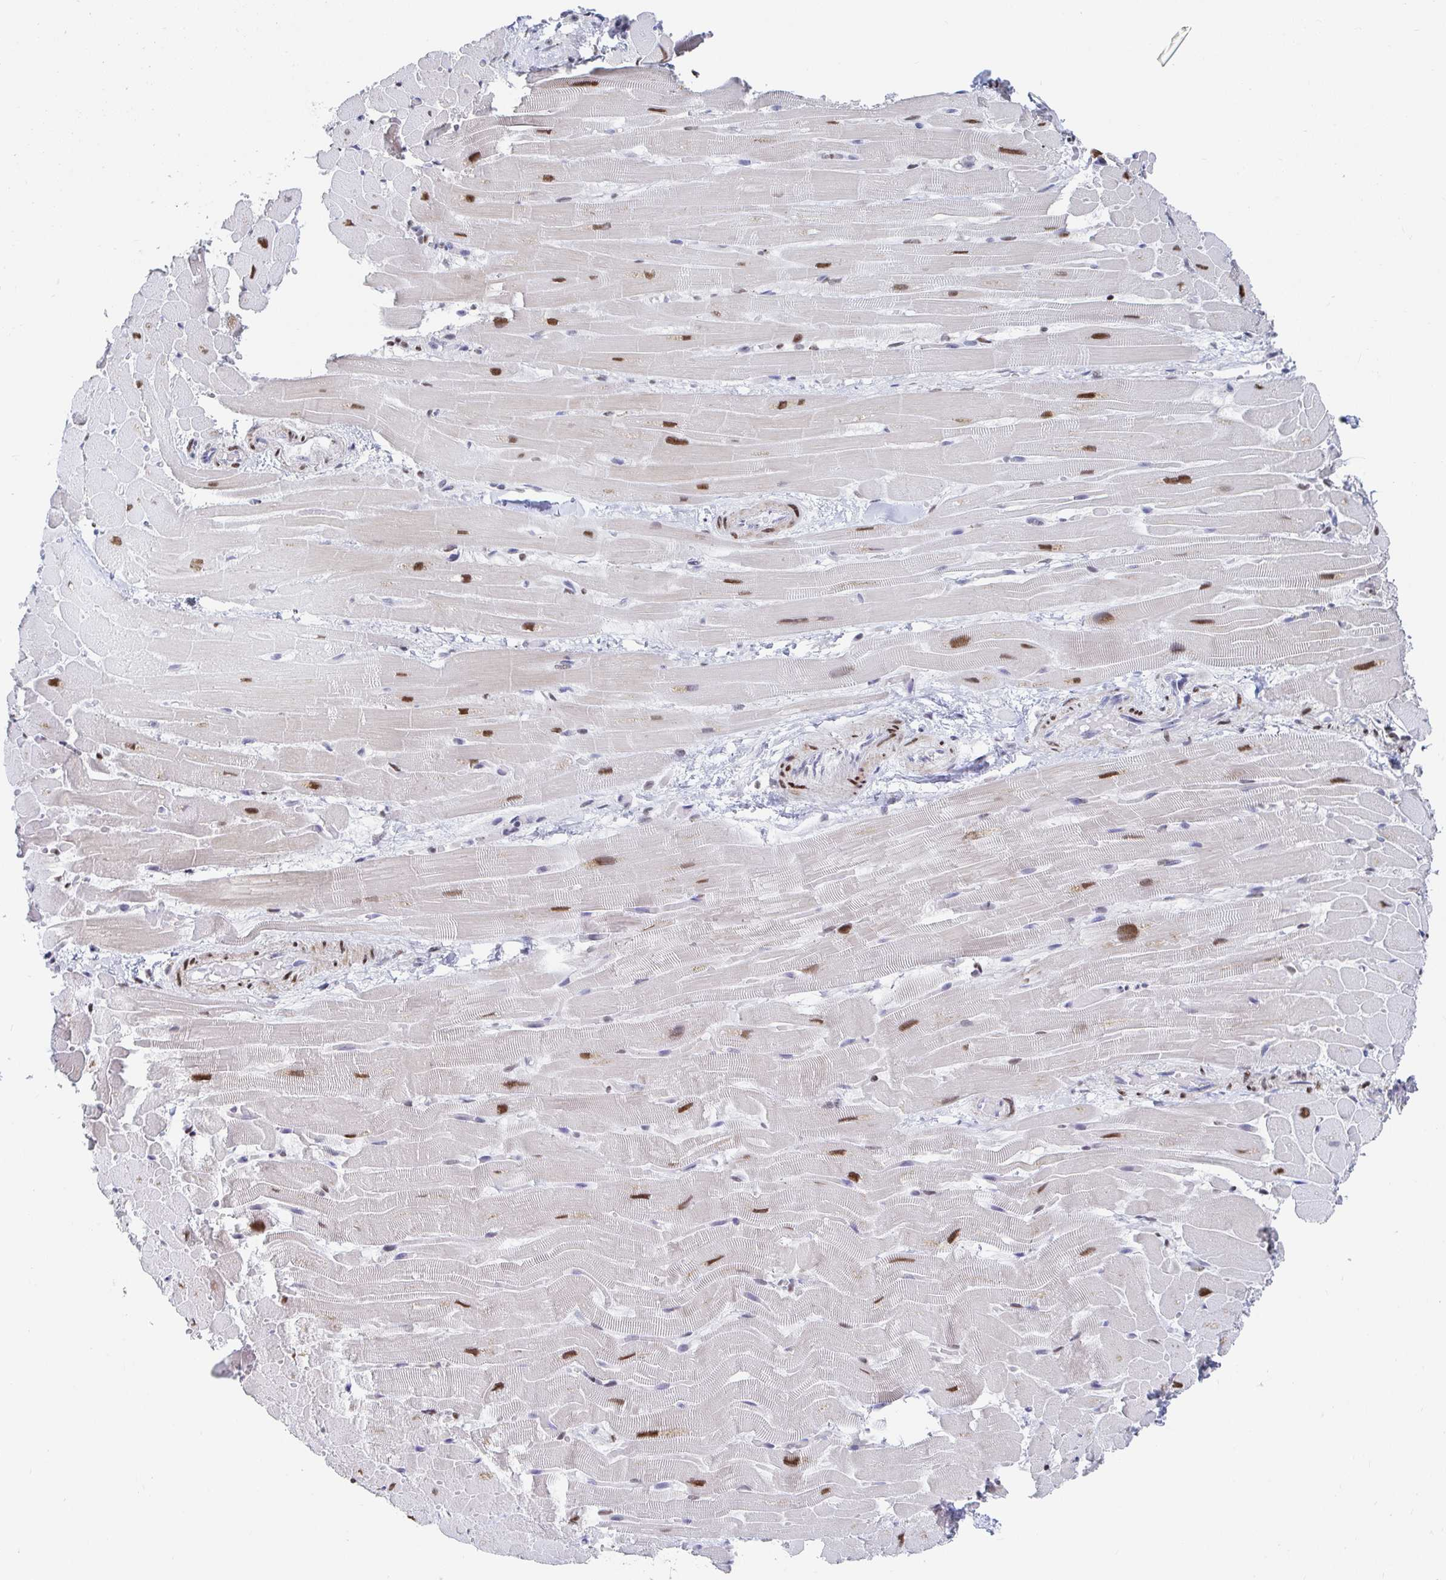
{"staining": {"intensity": "moderate", "quantity": "25%-75%", "location": "nuclear"}, "tissue": "heart muscle", "cell_type": "Cardiomyocytes", "image_type": "normal", "snomed": [{"axis": "morphology", "description": "Normal tissue, NOS"}, {"axis": "topography", "description": "Heart"}], "caption": "Protein staining by IHC shows moderate nuclear expression in about 25%-75% of cardiomyocytes in normal heart muscle. The staining is performed using DAB brown chromogen to label protein expression. The nuclei are counter-stained blue using hematoxylin.", "gene": "SIRT7", "patient": {"sex": "male", "age": 37}}